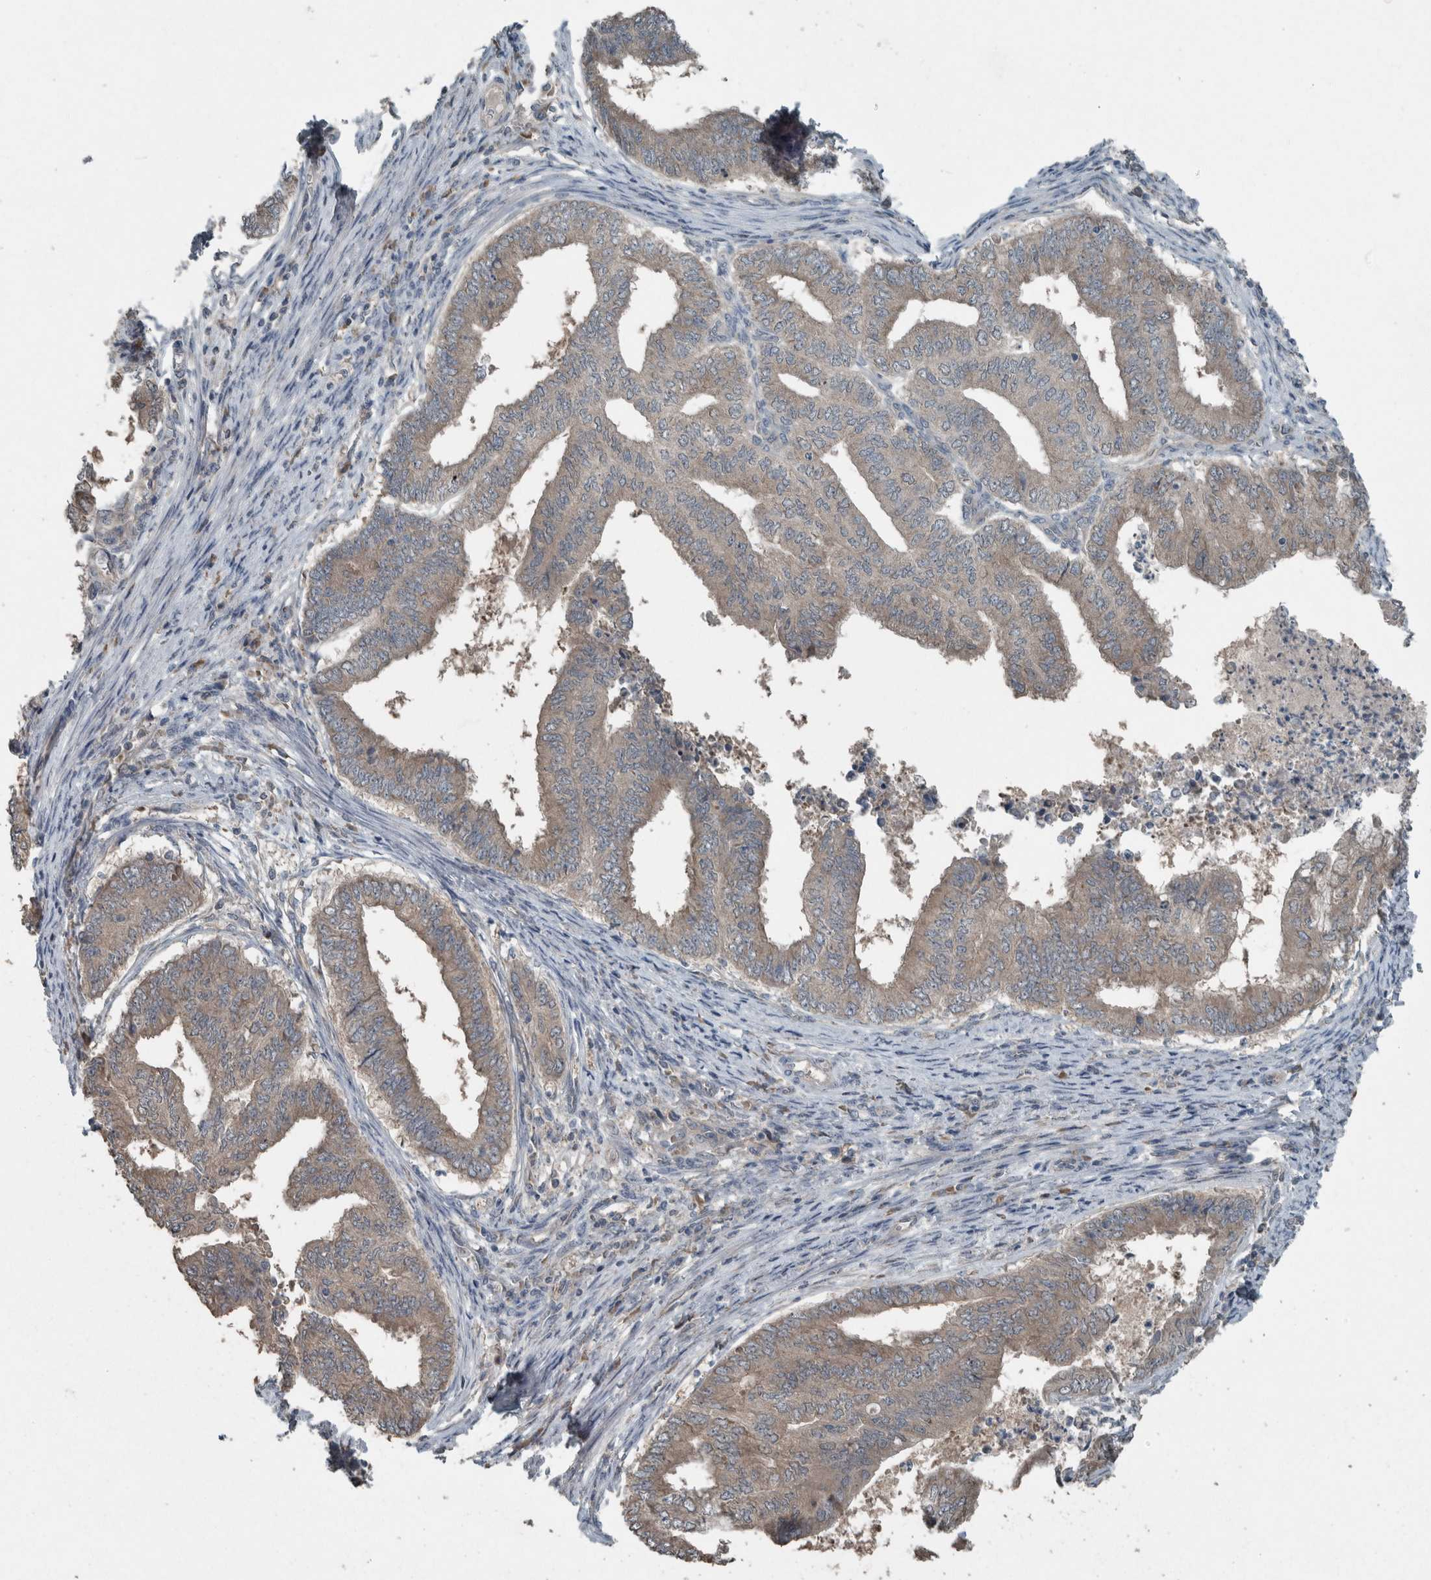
{"staining": {"intensity": "weak", "quantity": ">75%", "location": "cytoplasmic/membranous"}, "tissue": "endometrial cancer", "cell_type": "Tumor cells", "image_type": "cancer", "snomed": [{"axis": "morphology", "description": "Polyp, NOS"}, {"axis": "morphology", "description": "Adenocarcinoma, NOS"}, {"axis": "morphology", "description": "Adenoma, NOS"}, {"axis": "topography", "description": "Endometrium"}], "caption": "Human endometrial cancer (polyp) stained for a protein (brown) exhibits weak cytoplasmic/membranous positive staining in approximately >75% of tumor cells.", "gene": "KNTC1", "patient": {"sex": "female", "age": 79}}